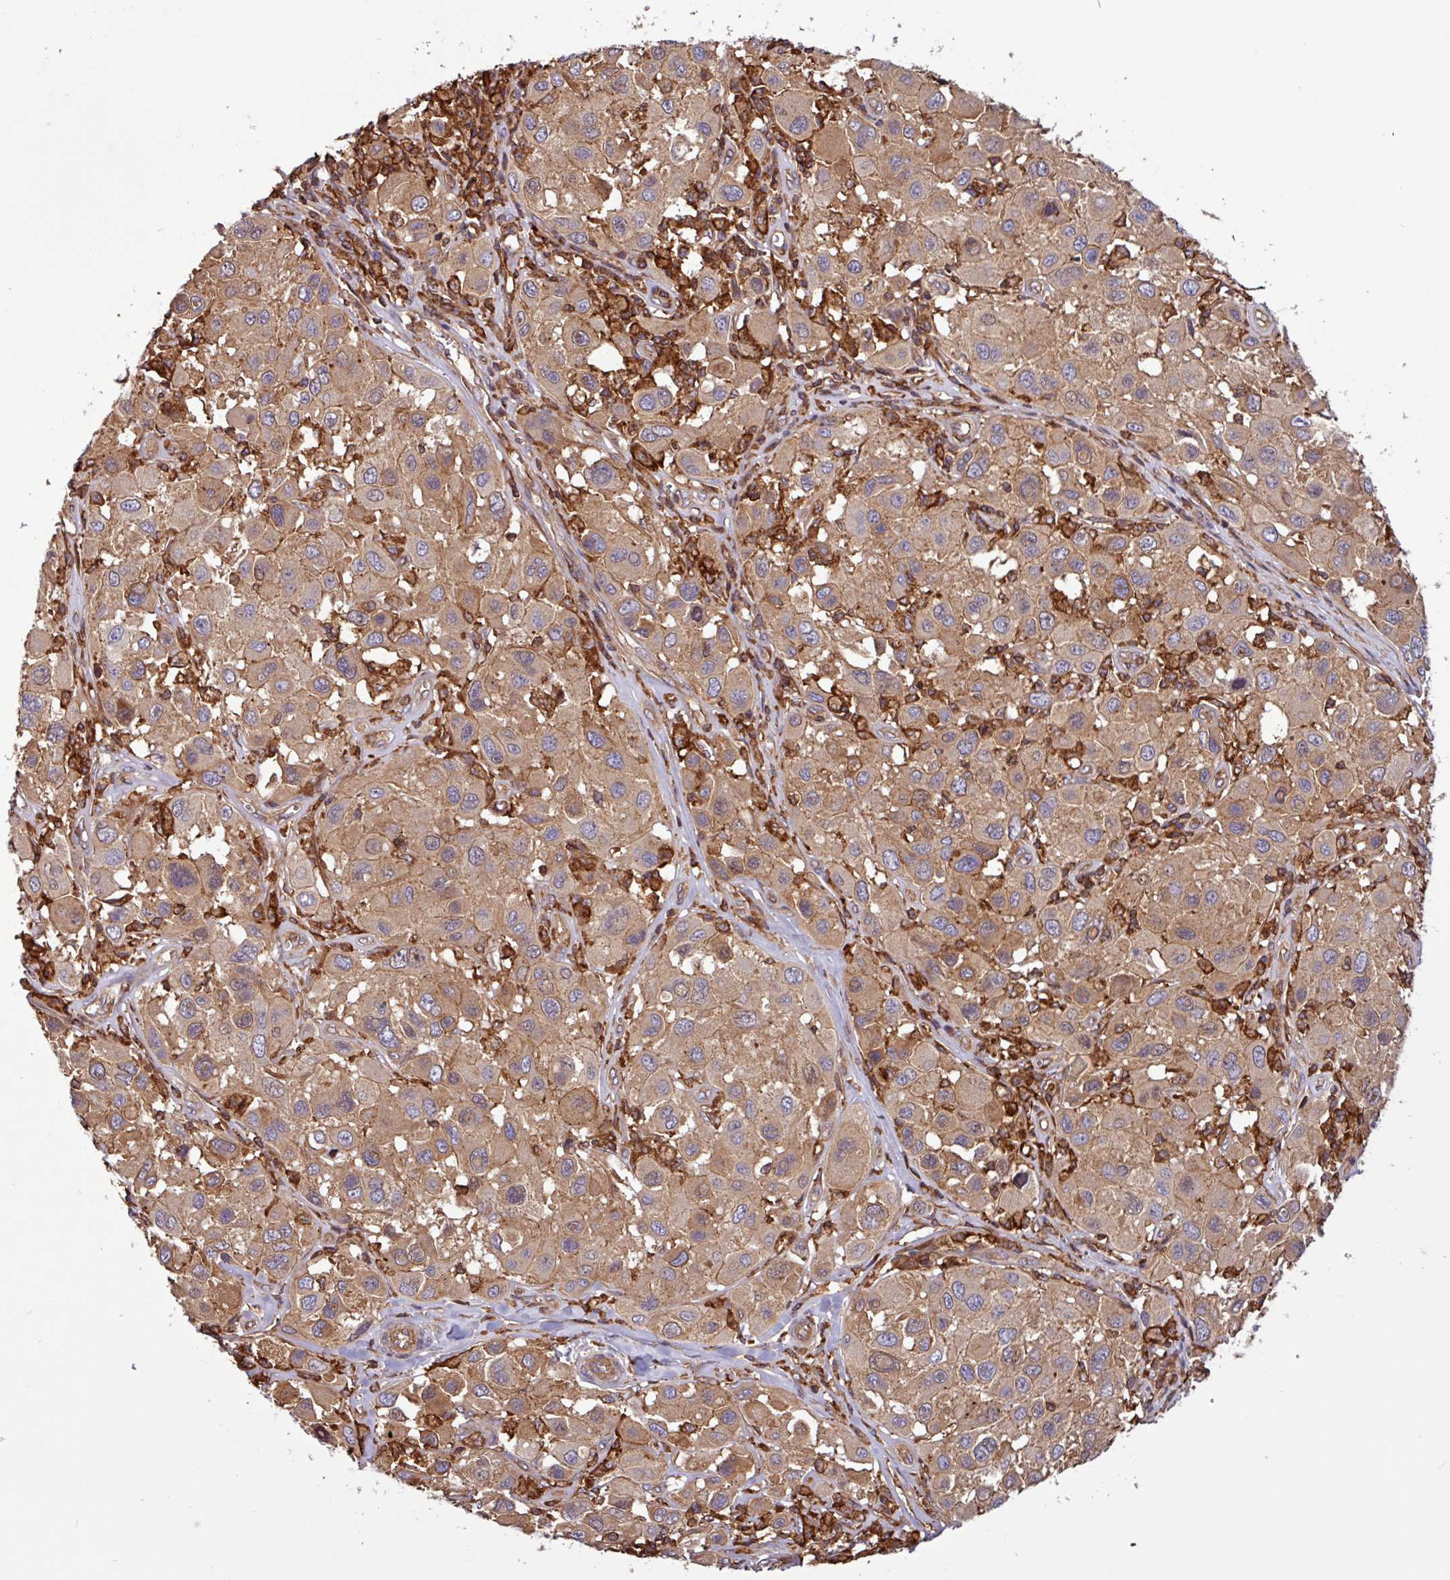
{"staining": {"intensity": "moderate", "quantity": ">75%", "location": "cytoplasmic/membranous"}, "tissue": "melanoma", "cell_type": "Tumor cells", "image_type": "cancer", "snomed": [{"axis": "morphology", "description": "Malignant melanoma, Metastatic site"}, {"axis": "topography", "description": "Skin"}], "caption": "Tumor cells reveal medium levels of moderate cytoplasmic/membranous staining in about >75% of cells in human malignant melanoma (metastatic site). Nuclei are stained in blue.", "gene": "ACTR3", "patient": {"sex": "male", "age": 41}}